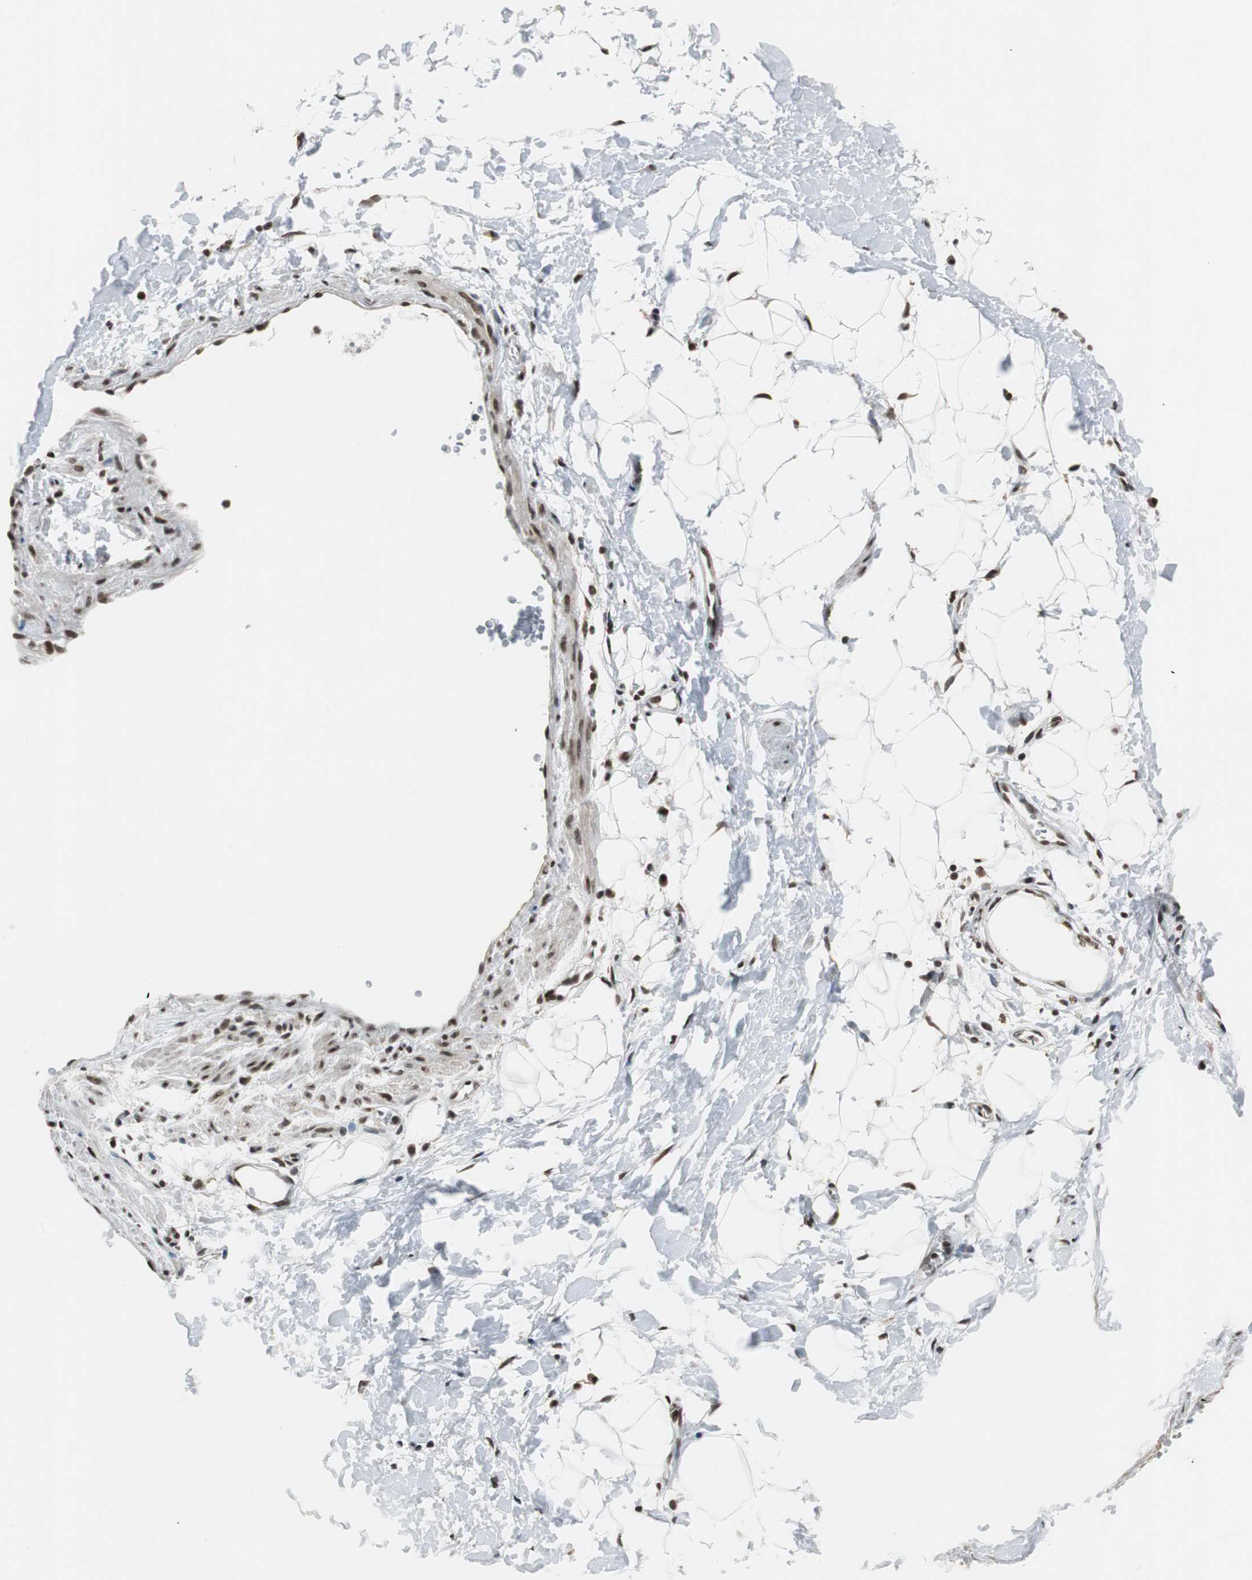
{"staining": {"intensity": "strong", "quantity": ">75%", "location": "nuclear"}, "tissue": "adipose tissue", "cell_type": "Adipocytes", "image_type": "normal", "snomed": [{"axis": "morphology", "description": "Normal tissue, NOS"}, {"axis": "topography", "description": "Soft tissue"}], "caption": "Strong nuclear positivity for a protein is present in about >75% of adipocytes of normal adipose tissue using IHC.", "gene": "CDK9", "patient": {"sex": "male", "age": 72}}